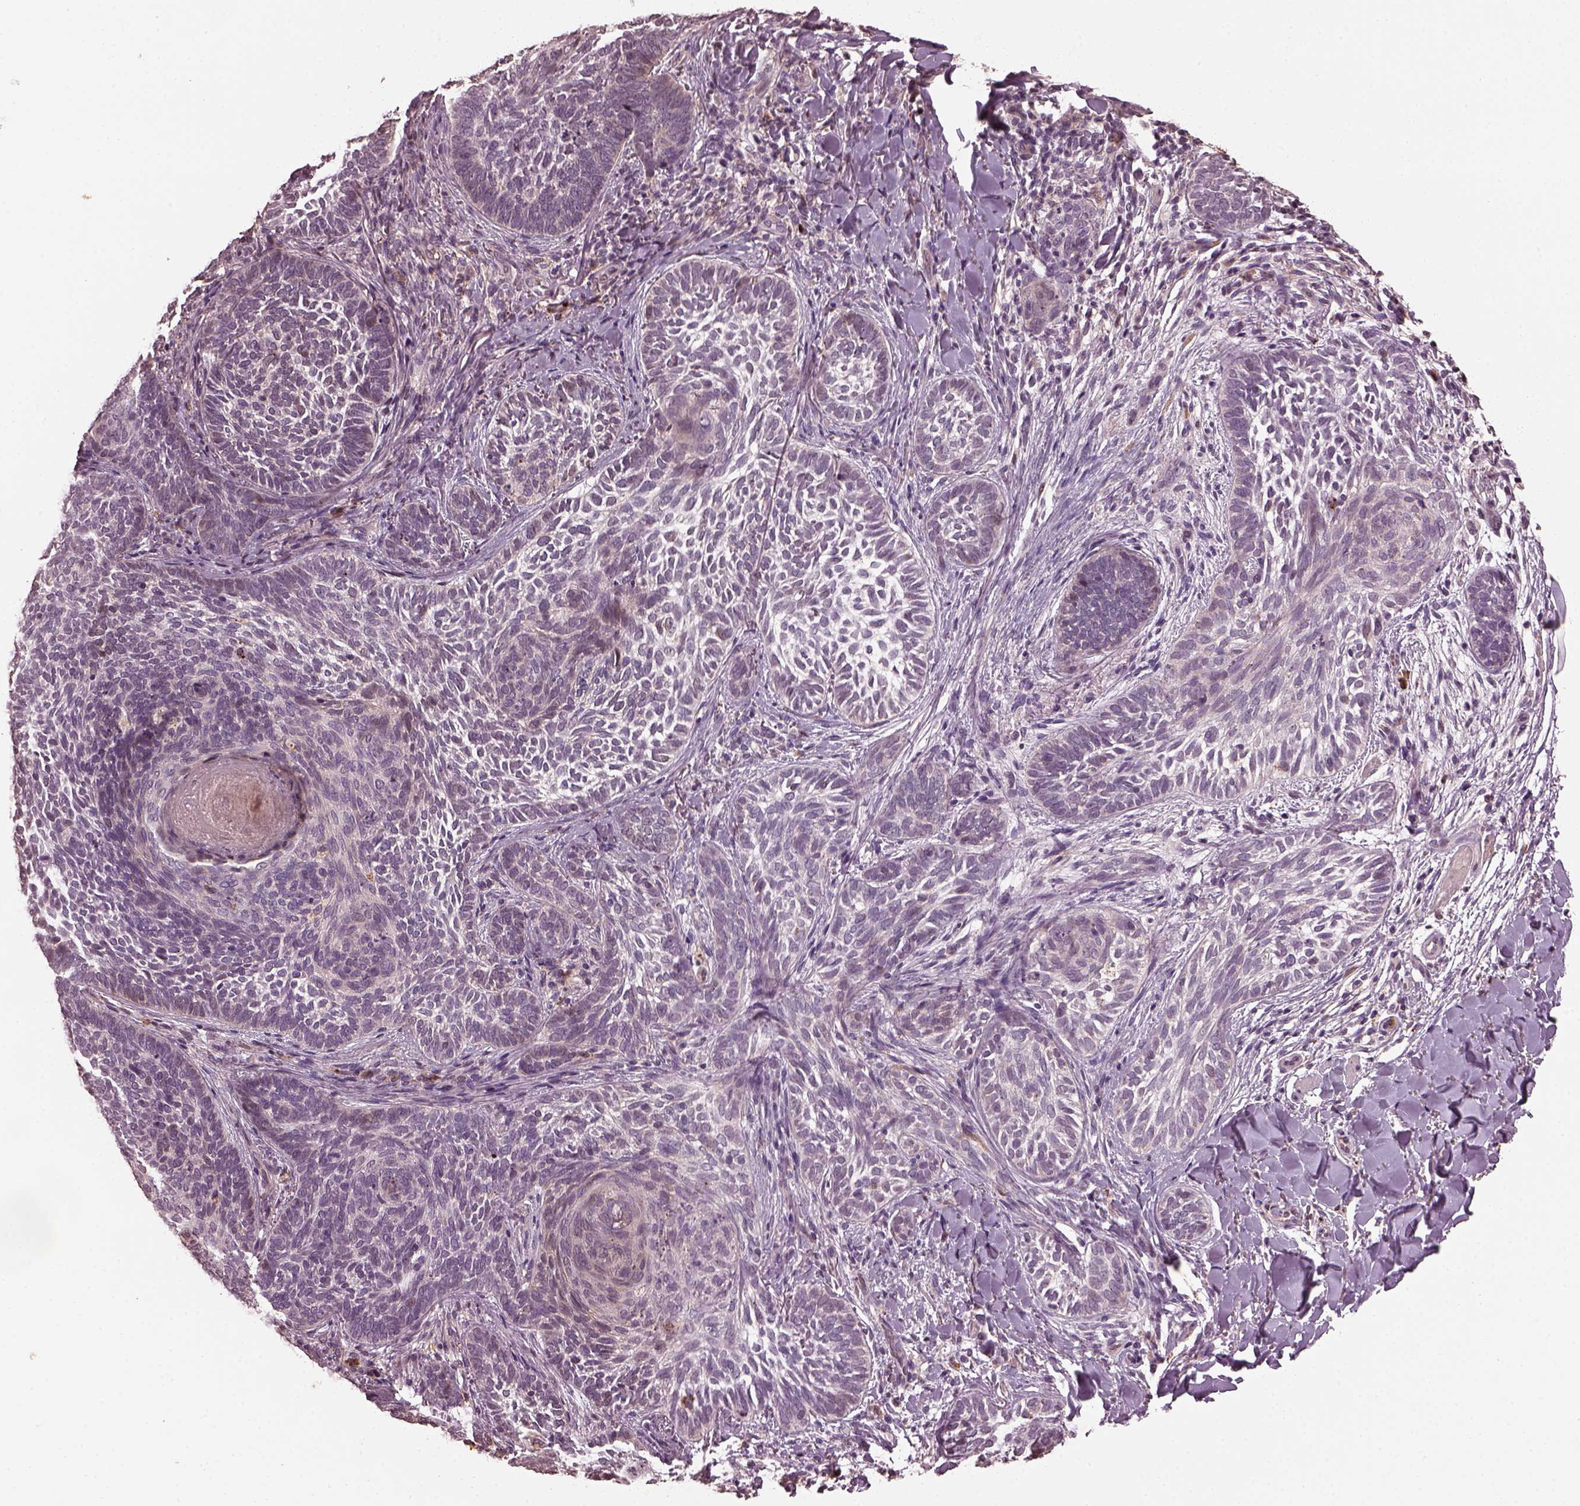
{"staining": {"intensity": "negative", "quantity": "none", "location": "none"}, "tissue": "skin cancer", "cell_type": "Tumor cells", "image_type": "cancer", "snomed": [{"axis": "morphology", "description": "Normal tissue, NOS"}, {"axis": "morphology", "description": "Basal cell carcinoma"}, {"axis": "topography", "description": "Skin"}], "caption": "The photomicrograph shows no significant positivity in tumor cells of skin cancer (basal cell carcinoma).", "gene": "RUFY3", "patient": {"sex": "male", "age": 46}}